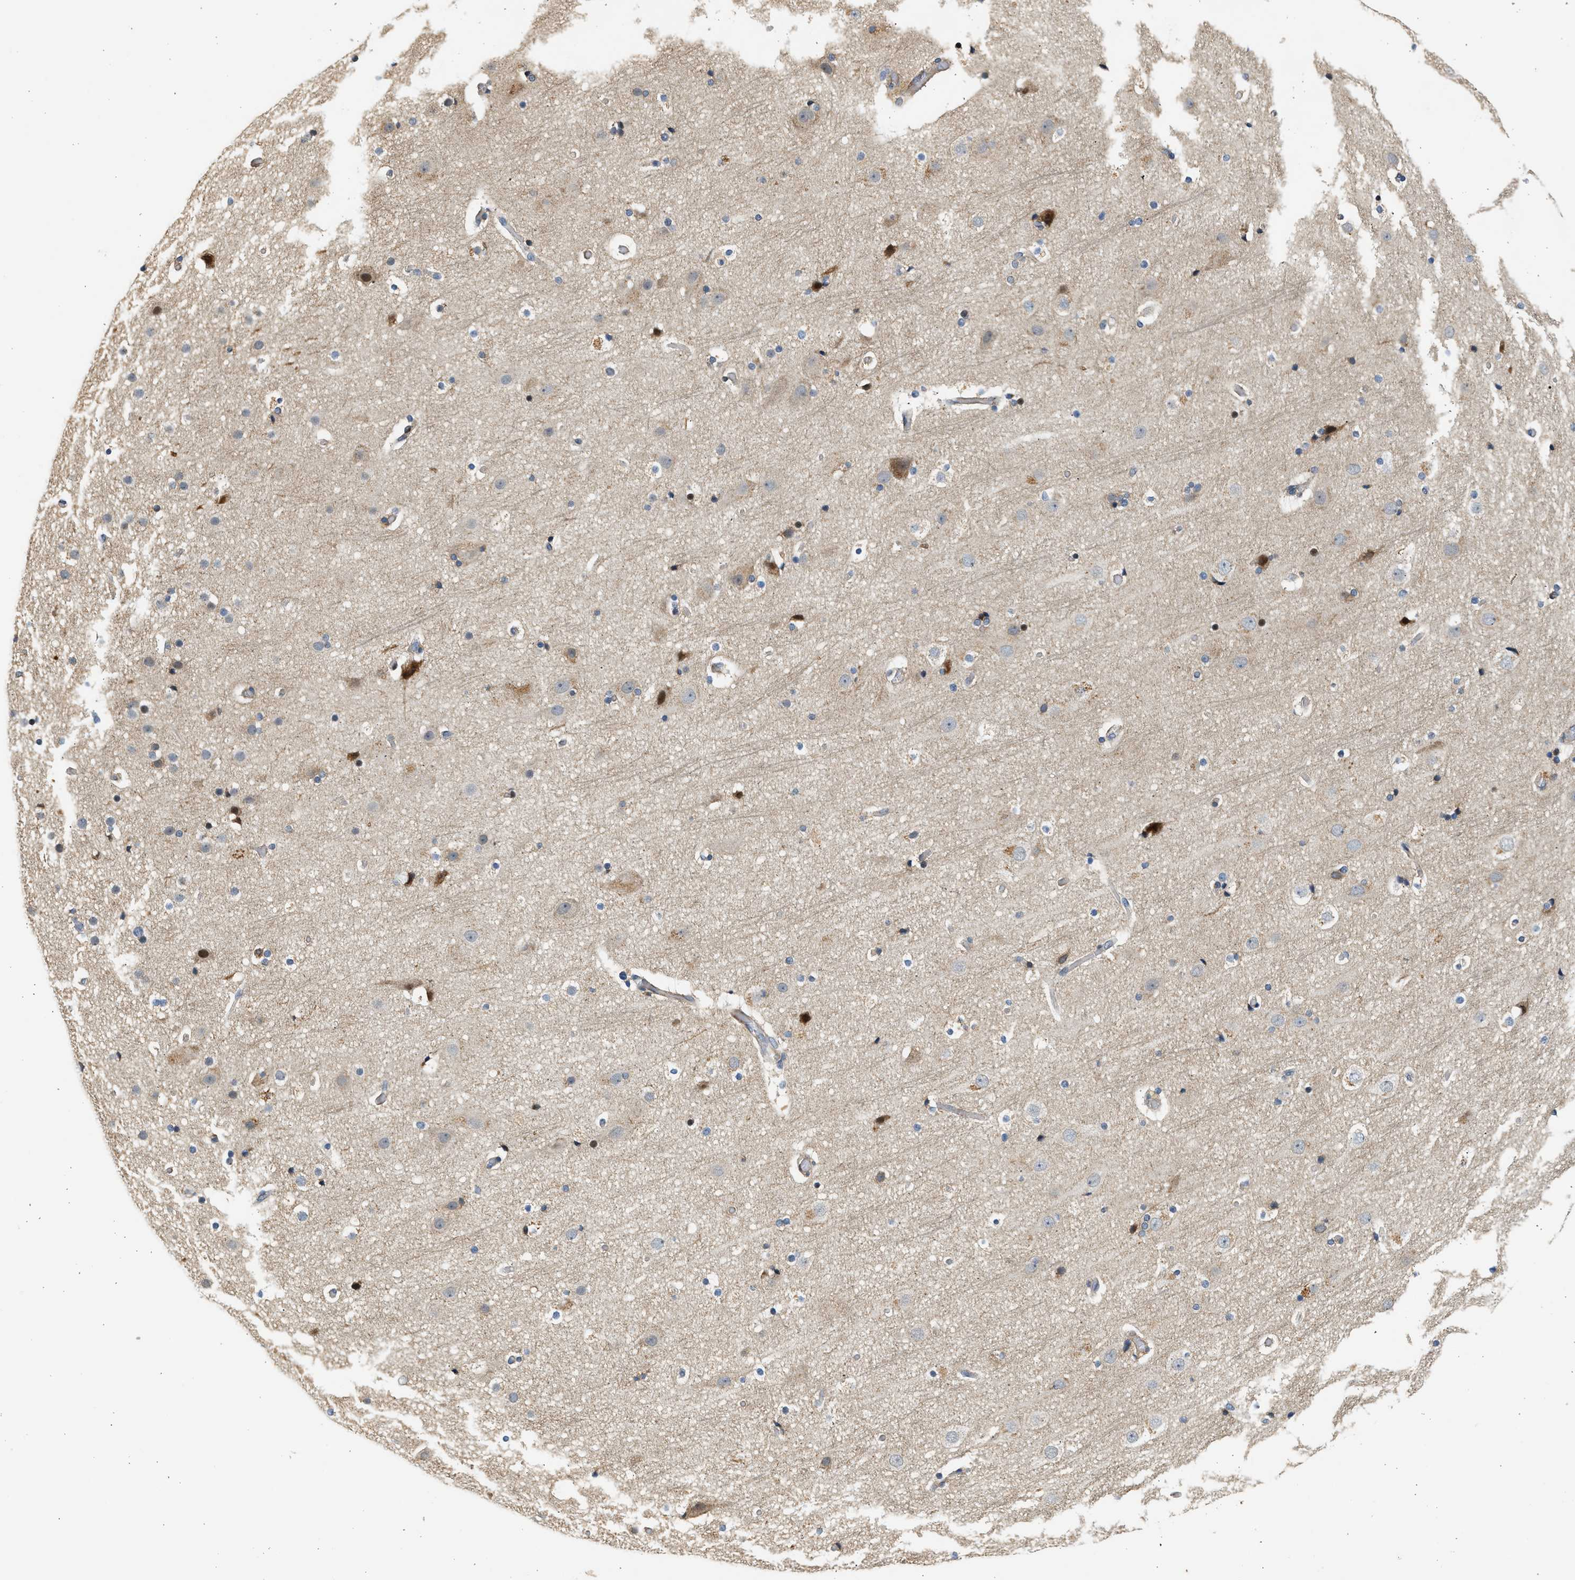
{"staining": {"intensity": "moderate", "quantity": "25%-75%", "location": "cytoplasmic/membranous"}, "tissue": "cerebral cortex", "cell_type": "Endothelial cells", "image_type": "normal", "snomed": [{"axis": "morphology", "description": "Normal tissue, NOS"}, {"axis": "topography", "description": "Cerebral cortex"}], "caption": "Protein analysis of unremarkable cerebral cortex demonstrates moderate cytoplasmic/membranous expression in approximately 25%-75% of endothelial cells.", "gene": "NRSN2", "patient": {"sex": "male", "age": 57}}